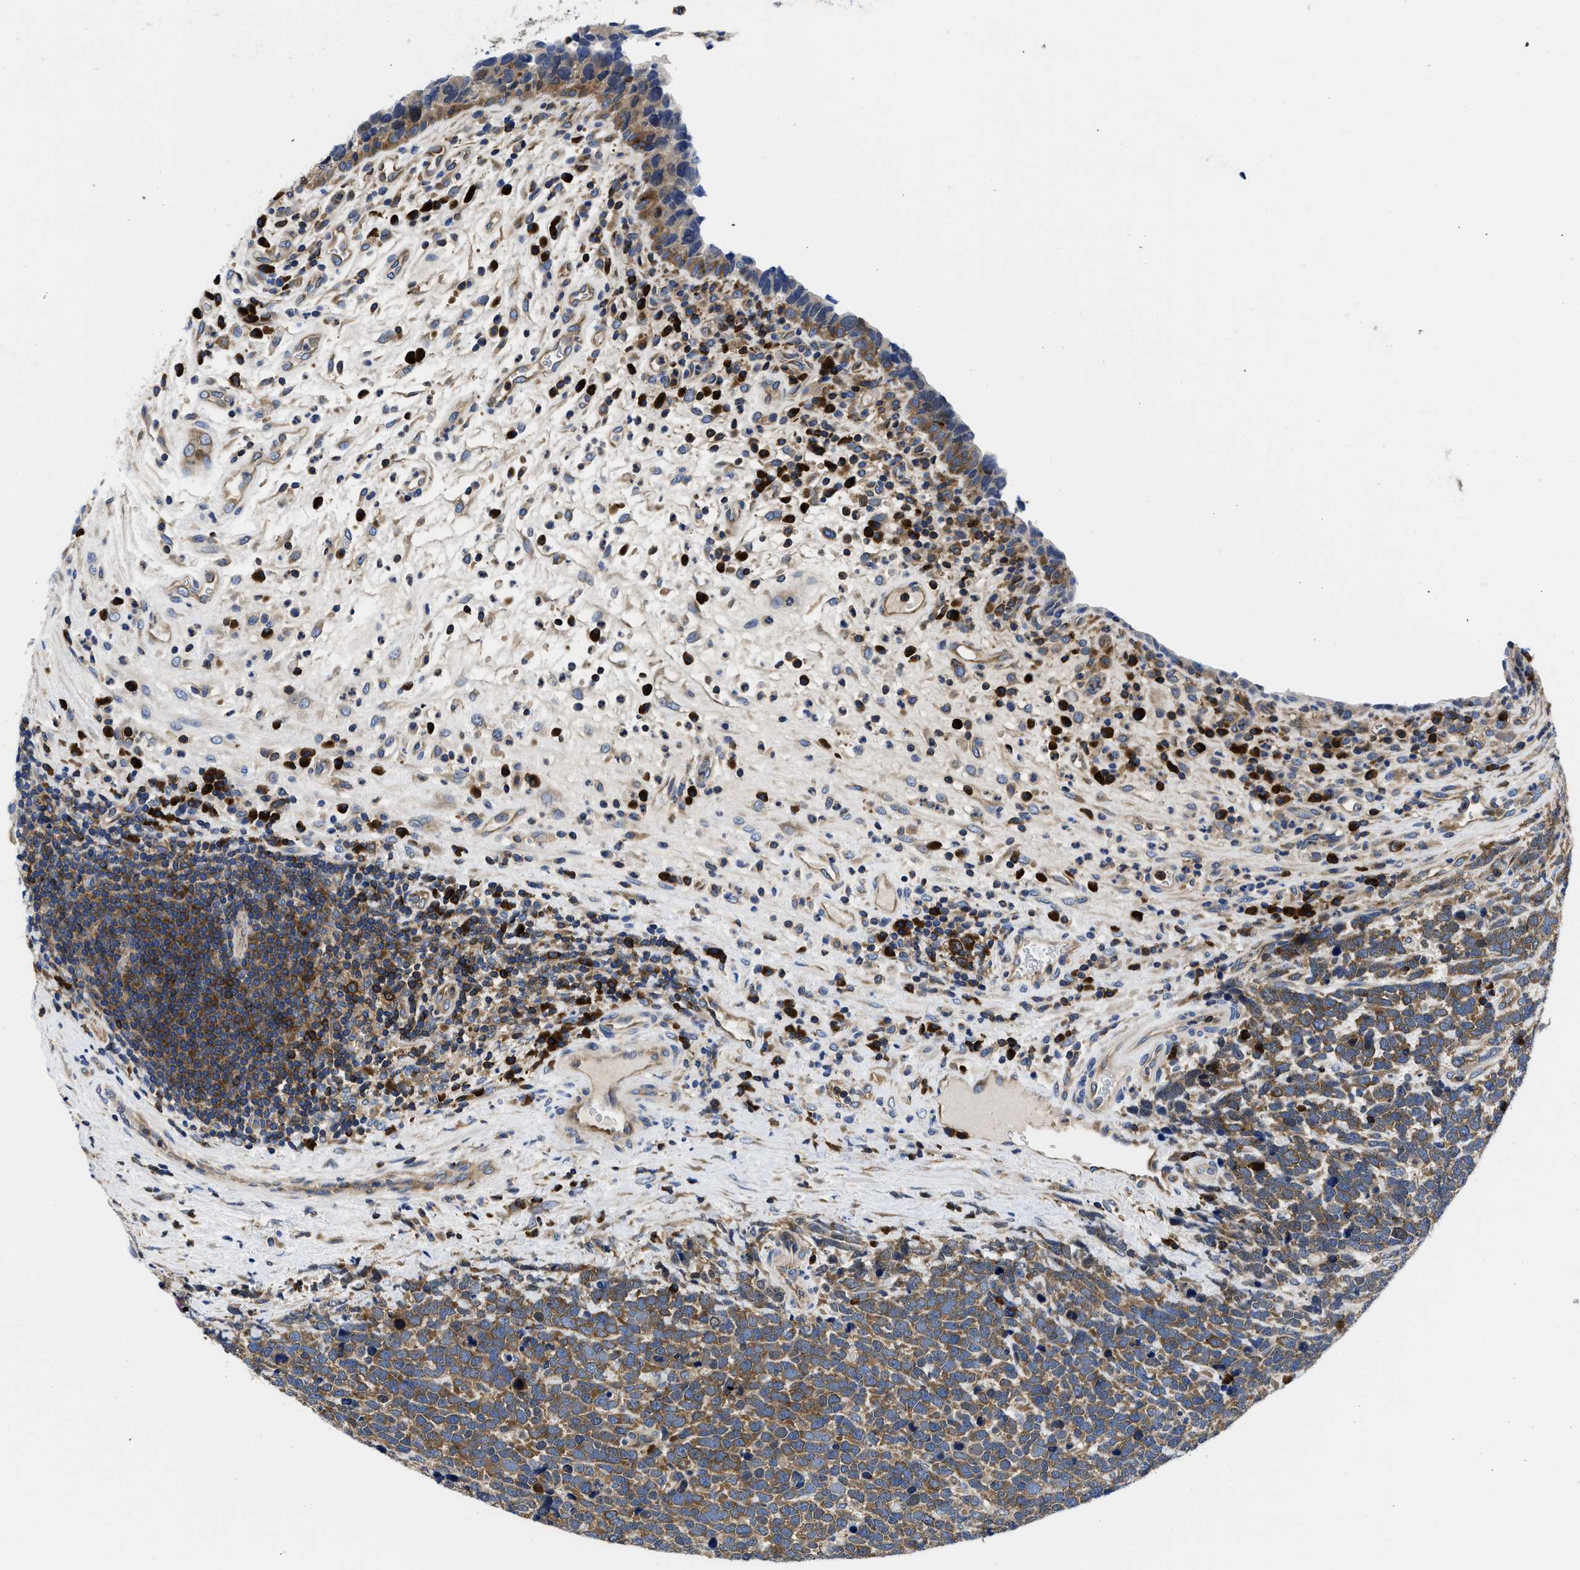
{"staining": {"intensity": "moderate", "quantity": ">75%", "location": "cytoplasmic/membranous"}, "tissue": "urothelial cancer", "cell_type": "Tumor cells", "image_type": "cancer", "snomed": [{"axis": "morphology", "description": "Urothelial carcinoma, High grade"}, {"axis": "topography", "description": "Urinary bladder"}], "caption": "Protein expression analysis of urothelial carcinoma (high-grade) displays moderate cytoplasmic/membranous expression in approximately >75% of tumor cells. Using DAB (brown) and hematoxylin (blue) stains, captured at high magnification using brightfield microscopy.", "gene": "YARS1", "patient": {"sex": "female", "age": 82}}